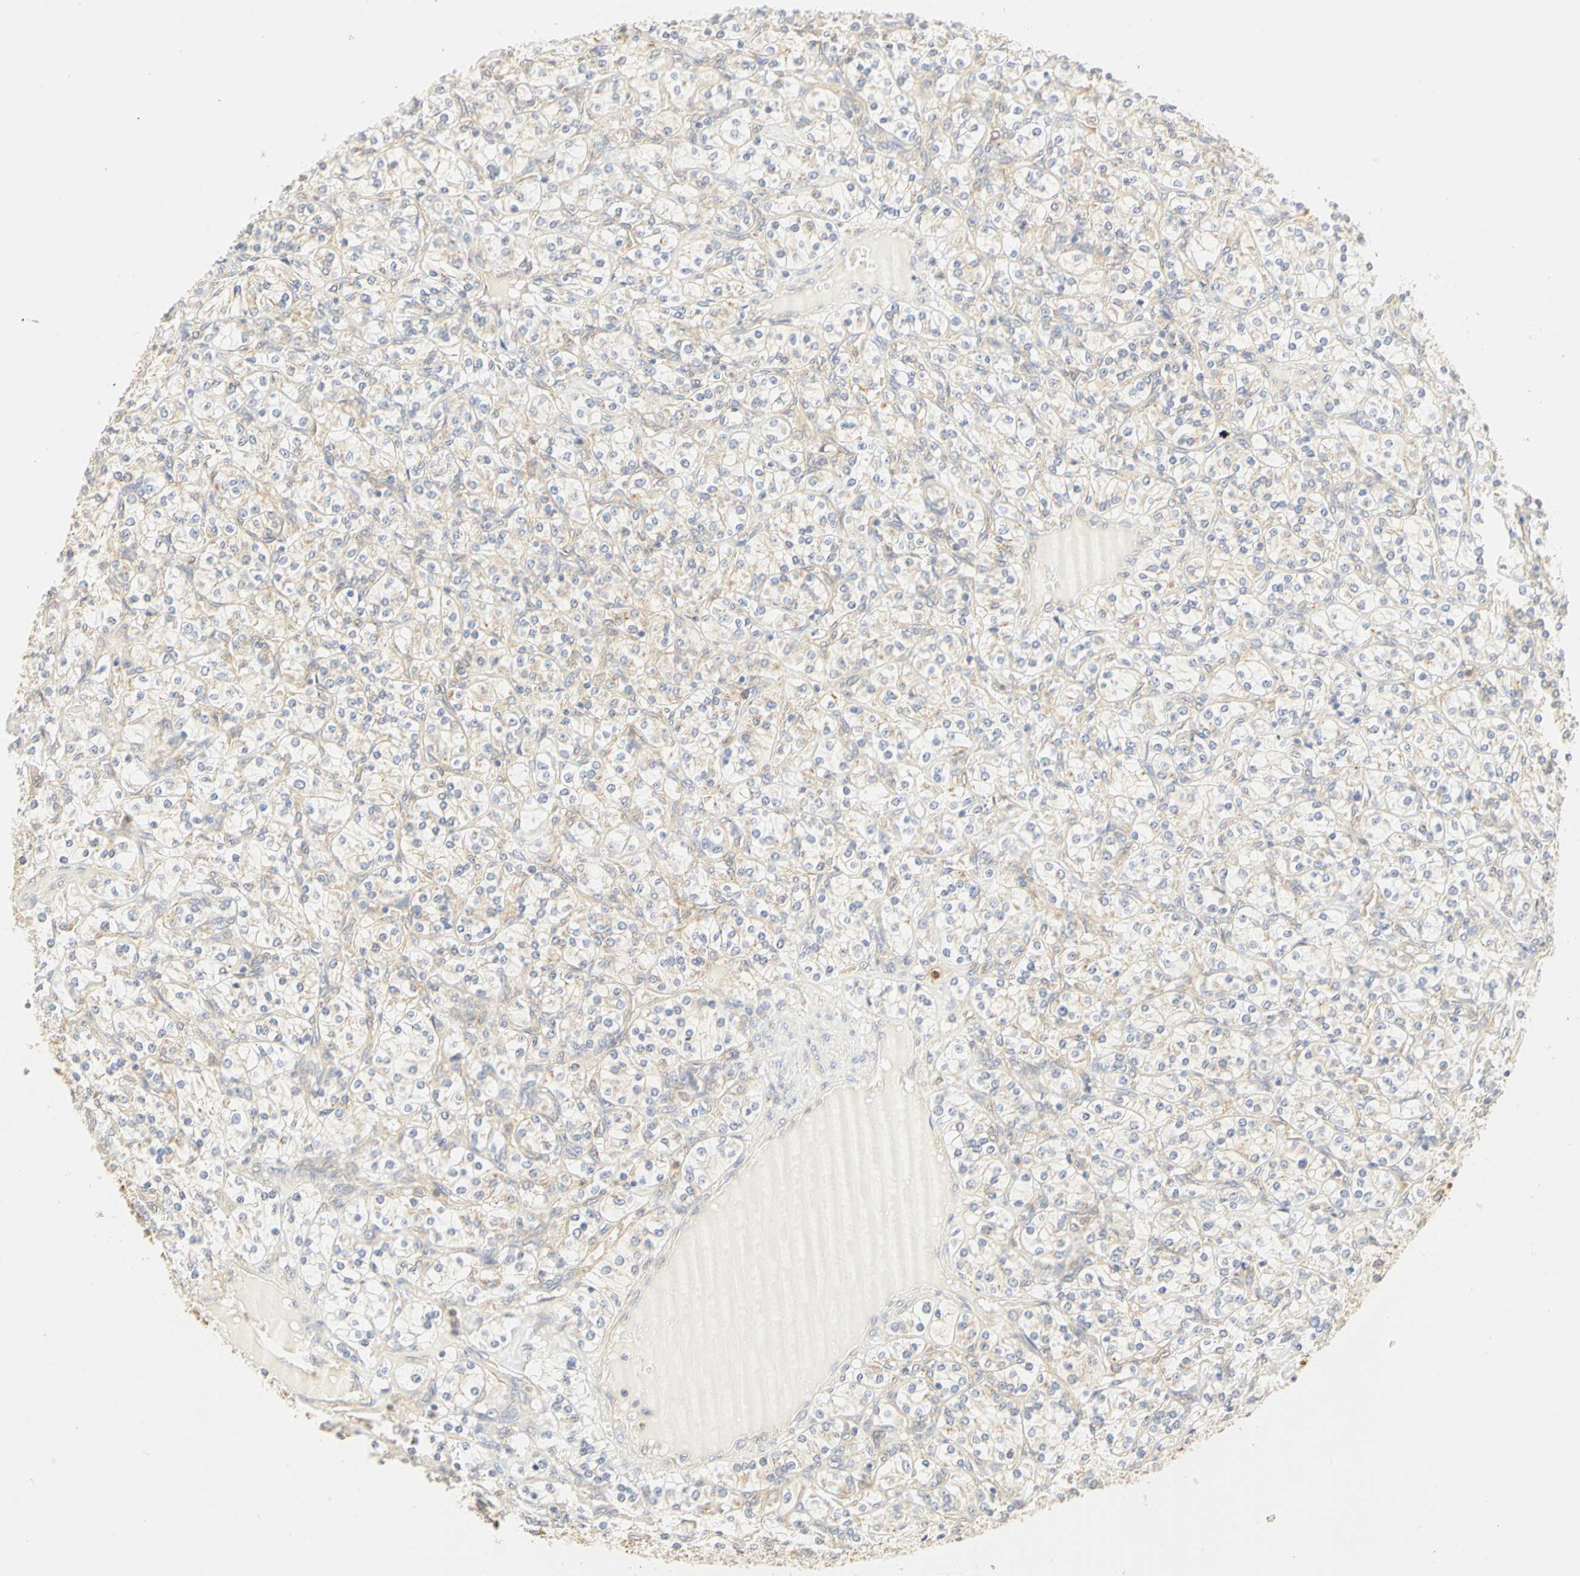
{"staining": {"intensity": "weak", "quantity": ">75%", "location": "cytoplasmic/membranous"}, "tissue": "renal cancer", "cell_type": "Tumor cells", "image_type": "cancer", "snomed": [{"axis": "morphology", "description": "Adenocarcinoma, NOS"}, {"axis": "topography", "description": "Kidney"}], "caption": "This photomicrograph reveals renal cancer (adenocarcinoma) stained with immunohistochemistry (IHC) to label a protein in brown. The cytoplasmic/membranous of tumor cells show weak positivity for the protein. Nuclei are counter-stained blue.", "gene": "GNRH2", "patient": {"sex": "male", "age": 77}}